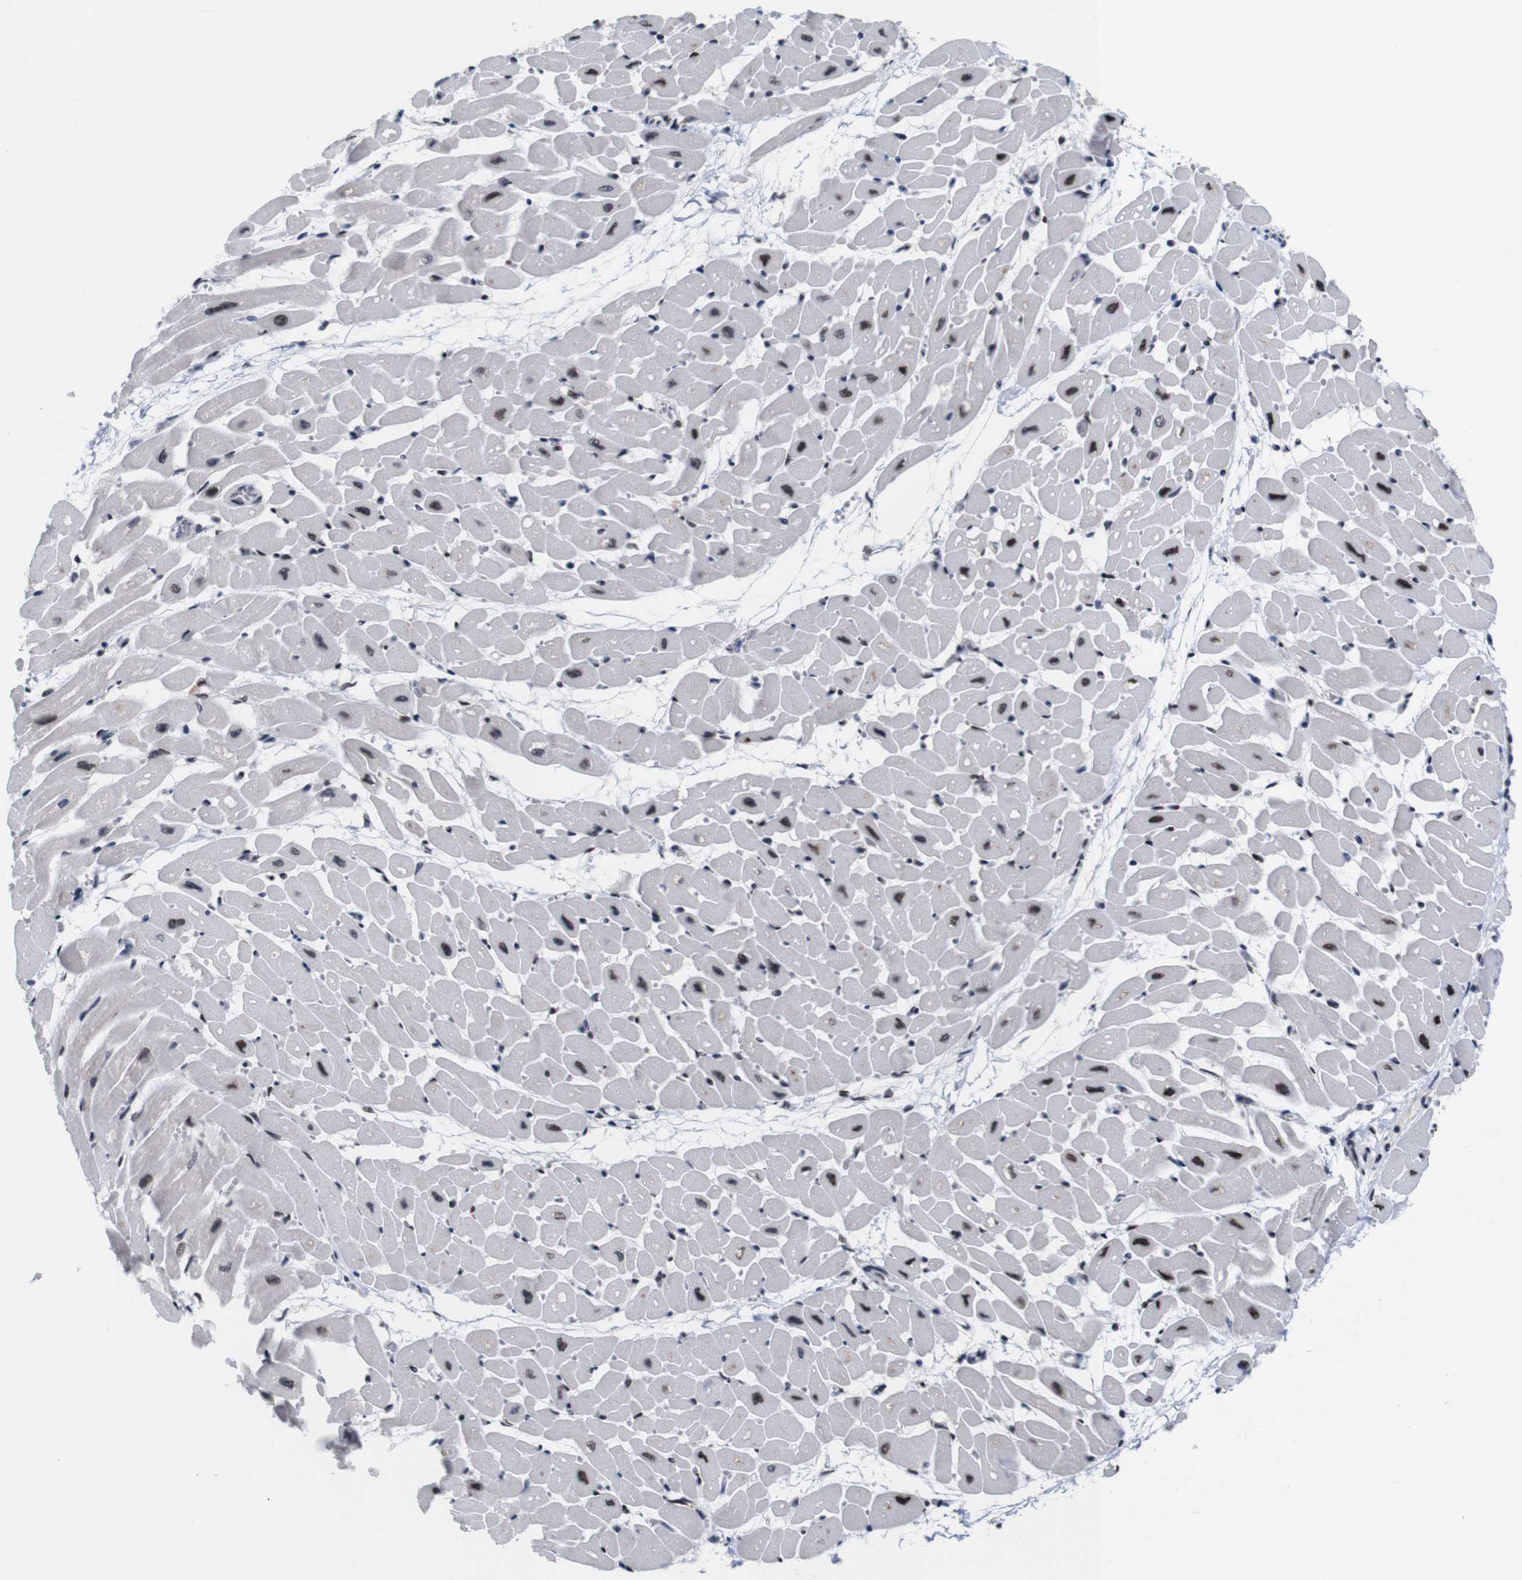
{"staining": {"intensity": "moderate", "quantity": "25%-75%", "location": "nuclear"}, "tissue": "heart muscle", "cell_type": "Cardiomyocytes", "image_type": "normal", "snomed": [{"axis": "morphology", "description": "Normal tissue, NOS"}, {"axis": "topography", "description": "Heart"}], "caption": "Brown immunohistochemical staining in unremarkable human heart muscle displays moderate nuclear staining in approximately 25%-75% of cardiomyocytes.", "gene": "GATA6", "patient": {"sex": "male", "age": 45}}